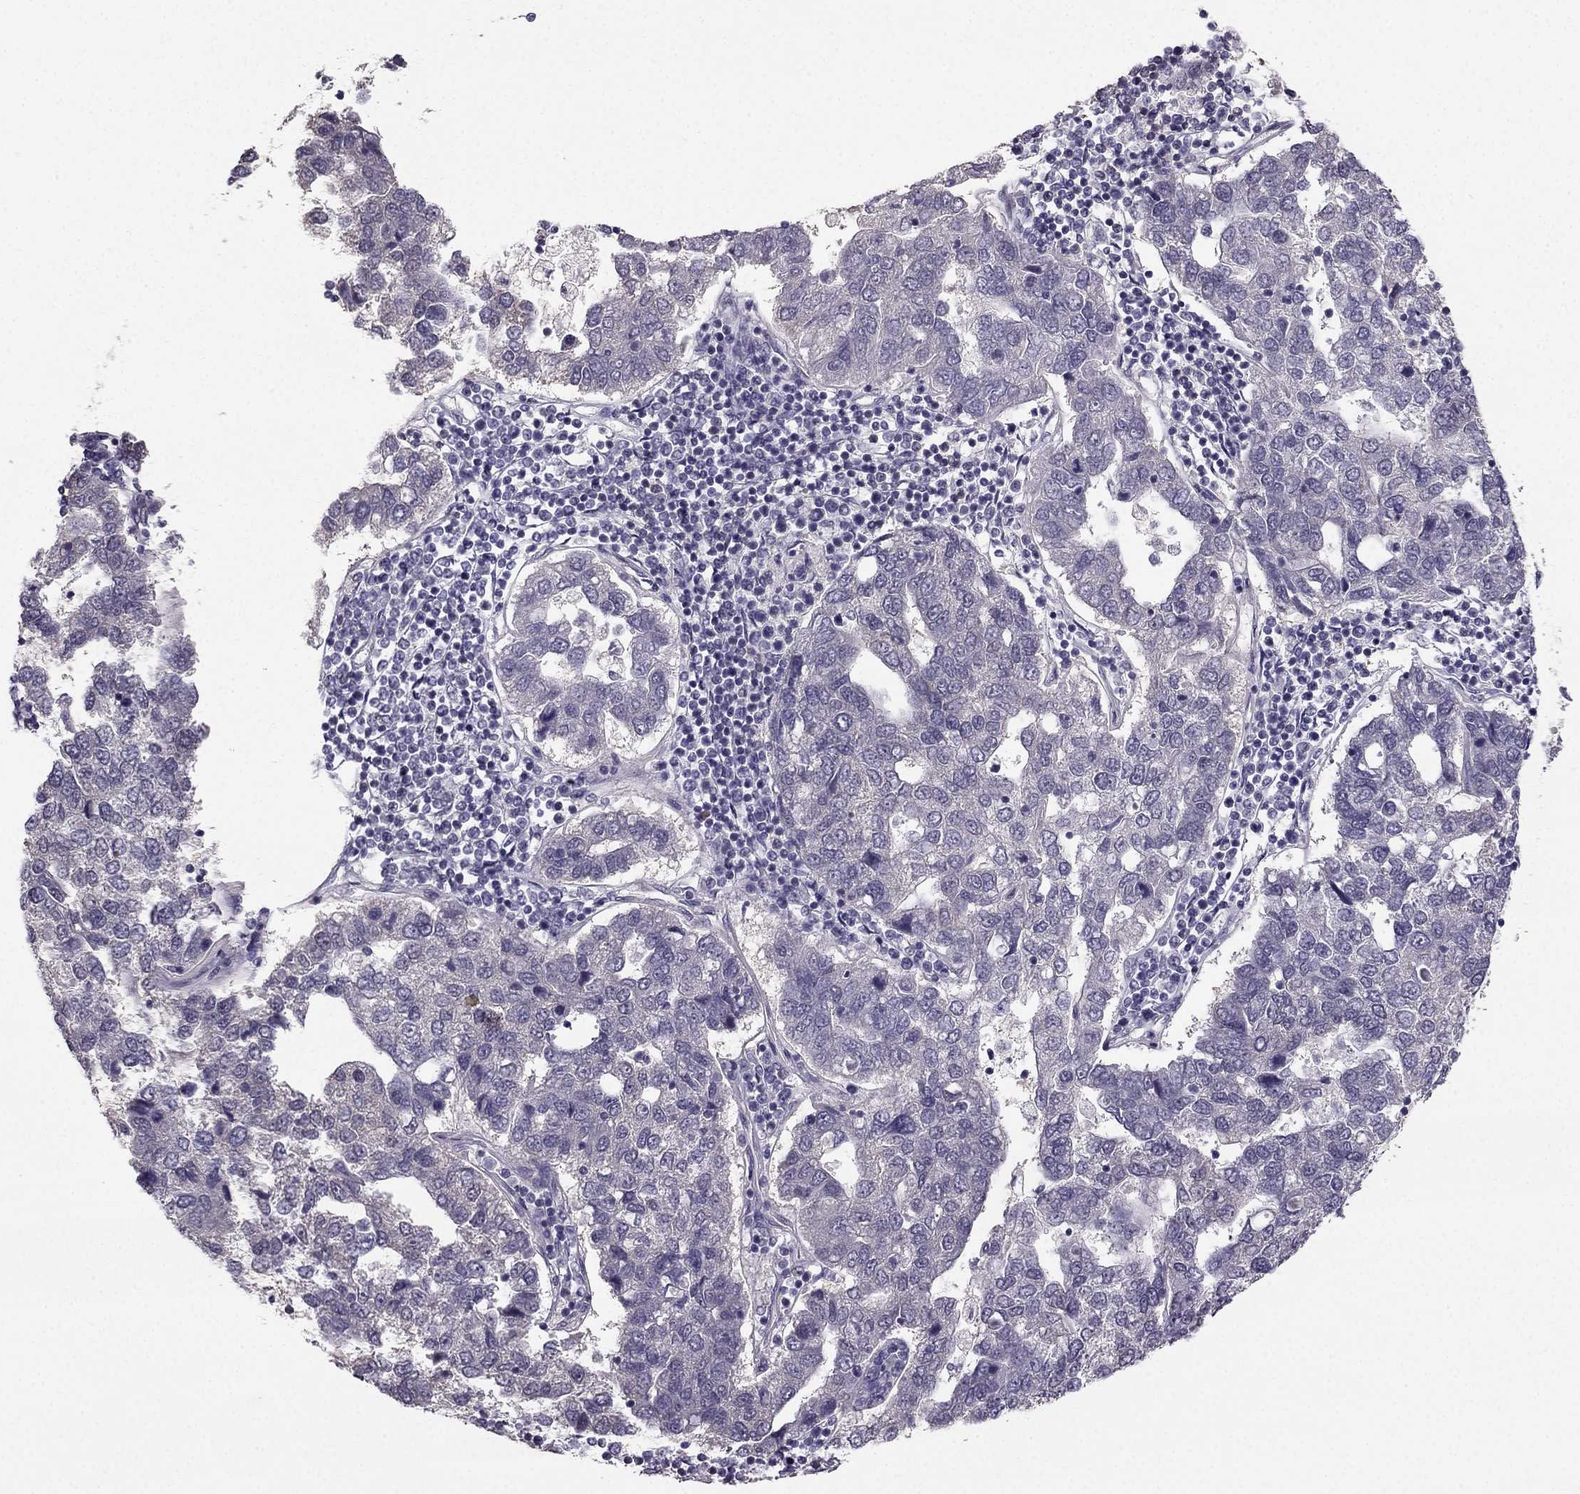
{"staining": {"intensity": "negative", "quantity": "none", "location": "none"}, "tissue": "pancreatic cancer", "cell_type": "Tumor cells", "image_type": "cancer", "snomed": [{"axis": "morphology", "description": "Adenocarcinoma, NOS"}, {"axis": "topography", "description": "Pancreas"}], "caption": "Tumor cells are negative for brown protein staining in pancreatic adenocarcinoma. (DAB (3,3'-diaminobenzidine) immunohistochemistry visualized using brightfield microscopy, high magnification).", "gene": "TSPYL5", "patient": {"sex": "female", "age": 61}}